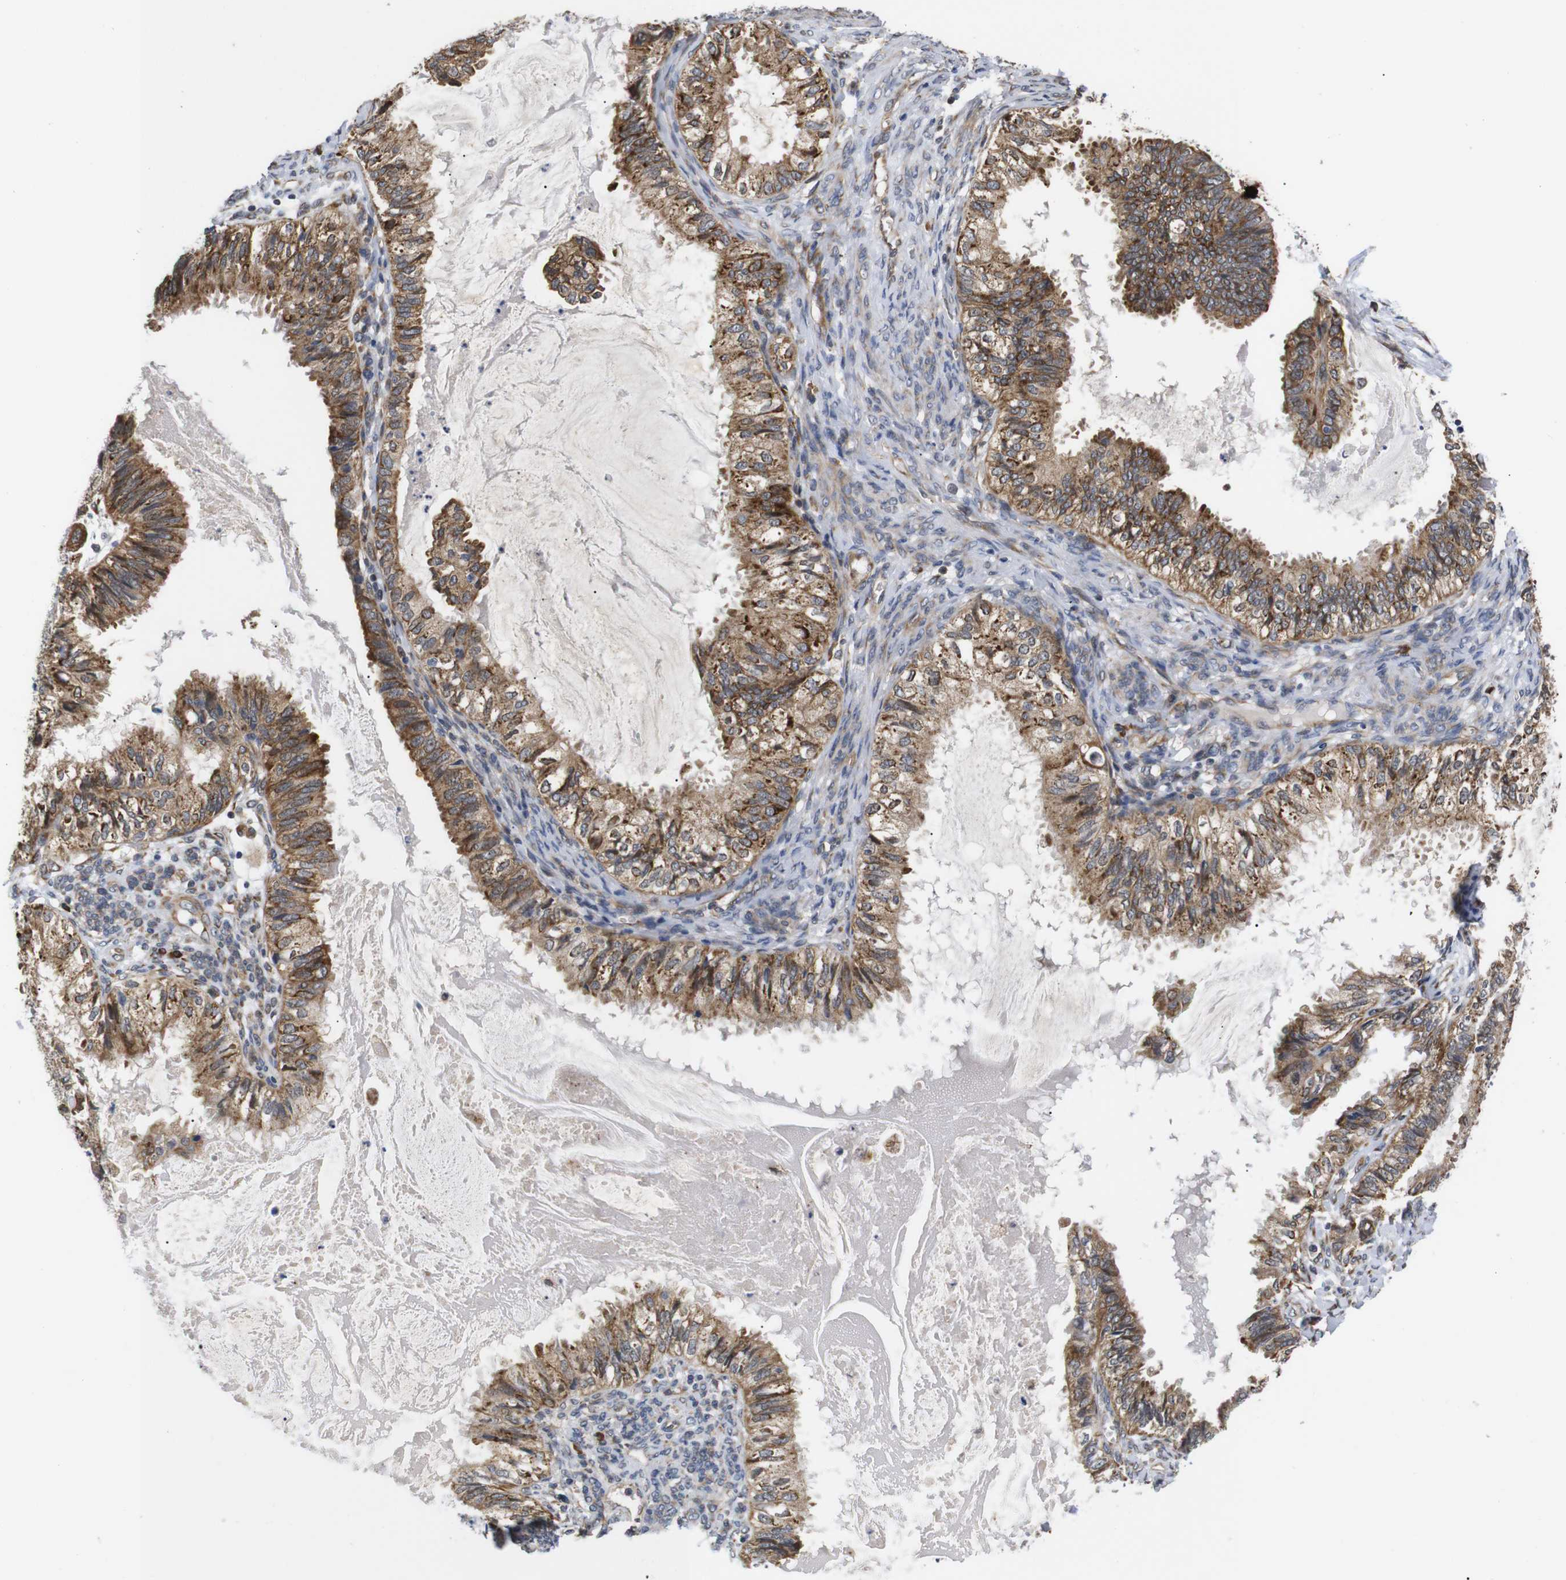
{"staining": {"intensity": "moderate", "quantity": ">75%", "location": "cytoplasmic/membranous"}, "tissue": "cervical cancer", "cell_type": "Tumor cells", "image_type": "cancer", "snomed": [{"axis": "morphology", "description": "Normal tissue, NOS"}, {"axis": "morphology", "description": "Adenocarcinoma, NOS"}, {"axis": "topography", "description": "Cervix"}, {"axis": "topography", "description": "Endometrium"}], "caption": "A brown stain labels moderate cytoplasmic/membranous staining of a protein in cervical adenocarcinoma tumor cells.", "gene": "KANK4", "patient": {"sex": "female", "age": 86}}